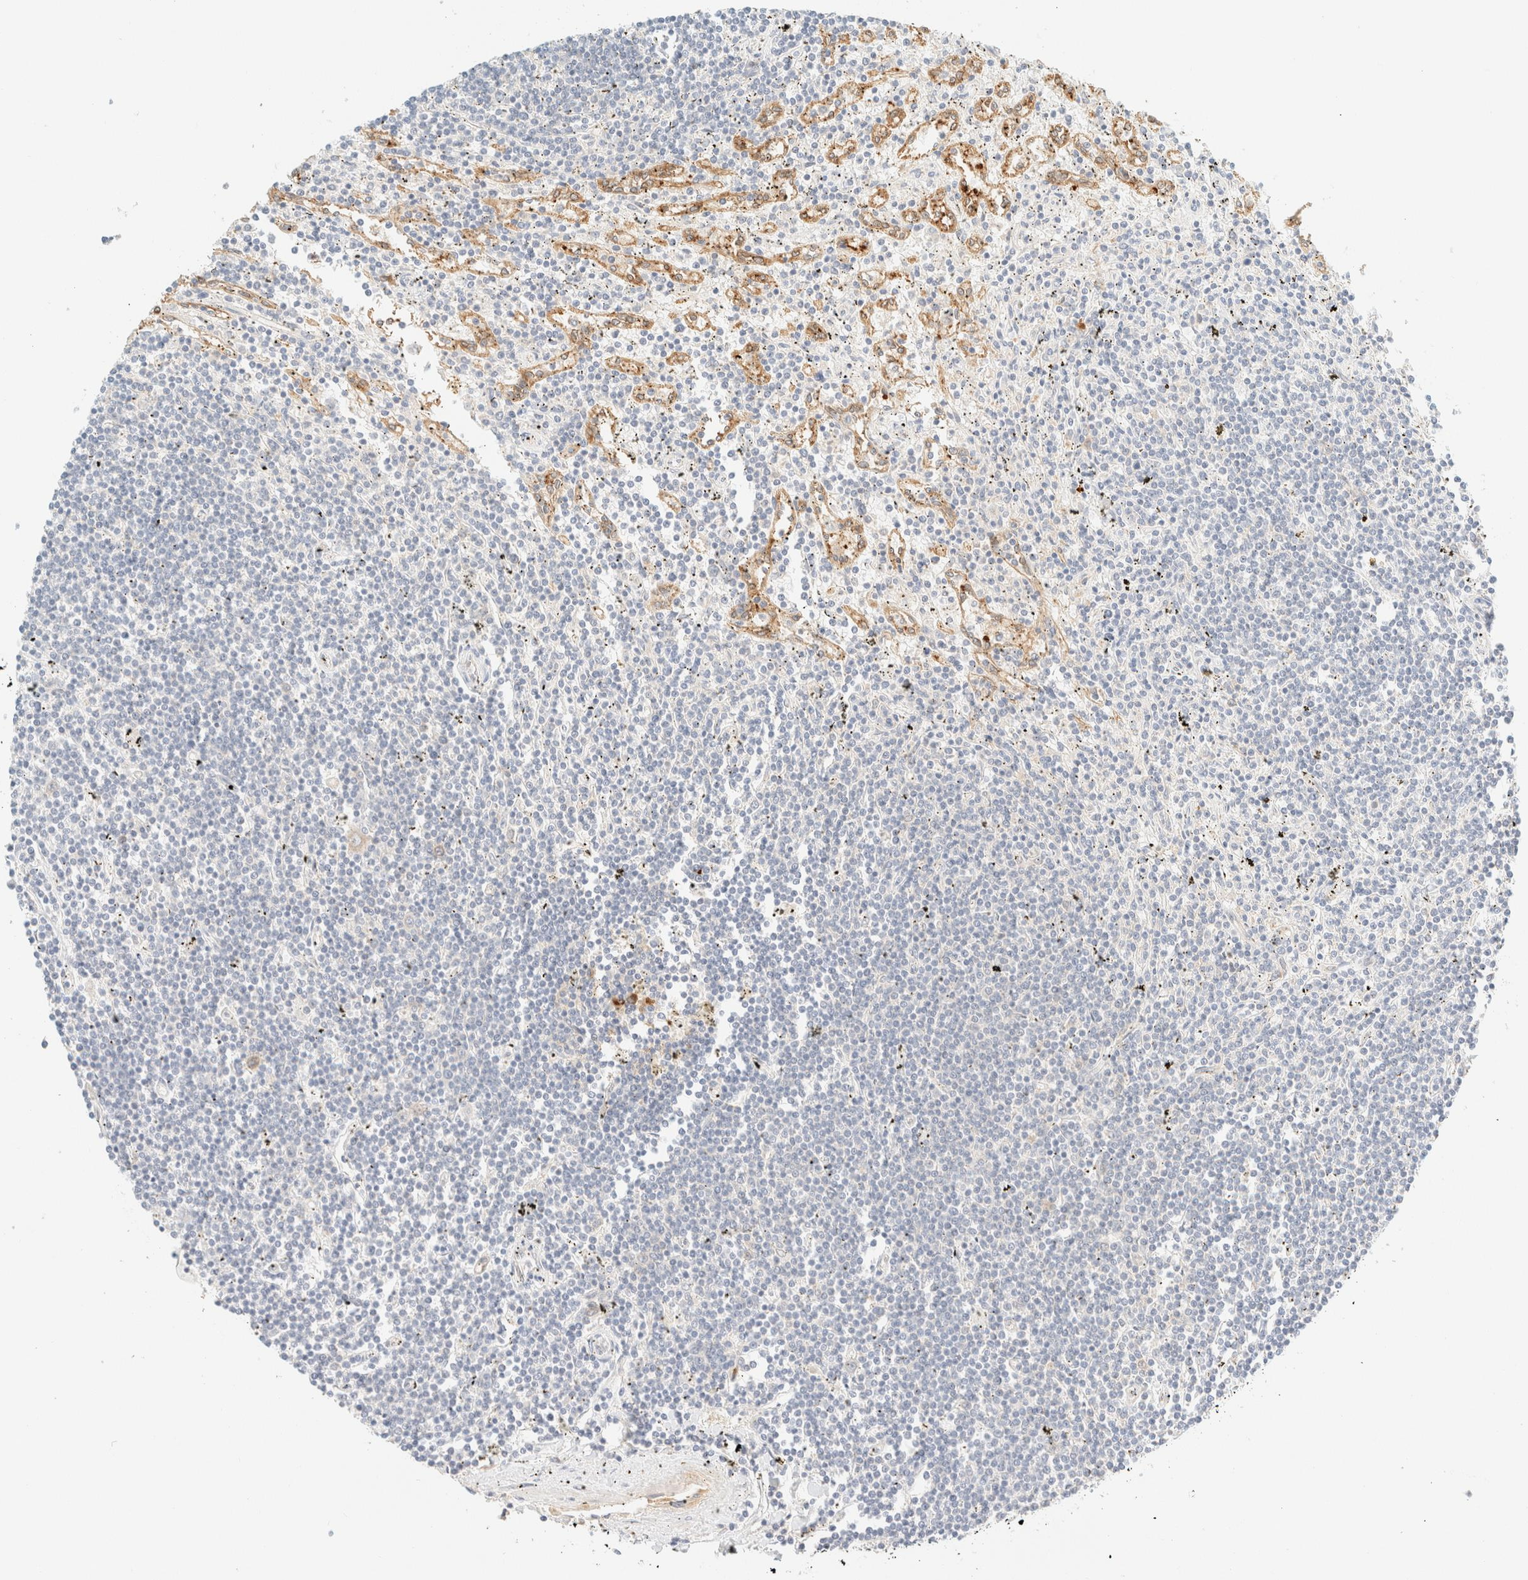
{"staining": {"intensity": "negative", "quantity": "none", "location": "none"}, "tissue": "lymphoma", "cell_type": "Tumor cells", "image_type": "cancer", "snomed": [{"axis": "morphology", "description": "Malignant lymphoma, non-Hodgkin's type, Low grade"}, {"axis": "topography", "description": "Spleen"}], "caption": "High power microscopy micrograph of an immunohistochemistry photomicrograph of malignant lymphoma, non-Hodgkin's type (low-grade), revealing no significant staining in tumor cells.", "gene": "FHOD1", "patient": {"sex": "male", "age": 76}}